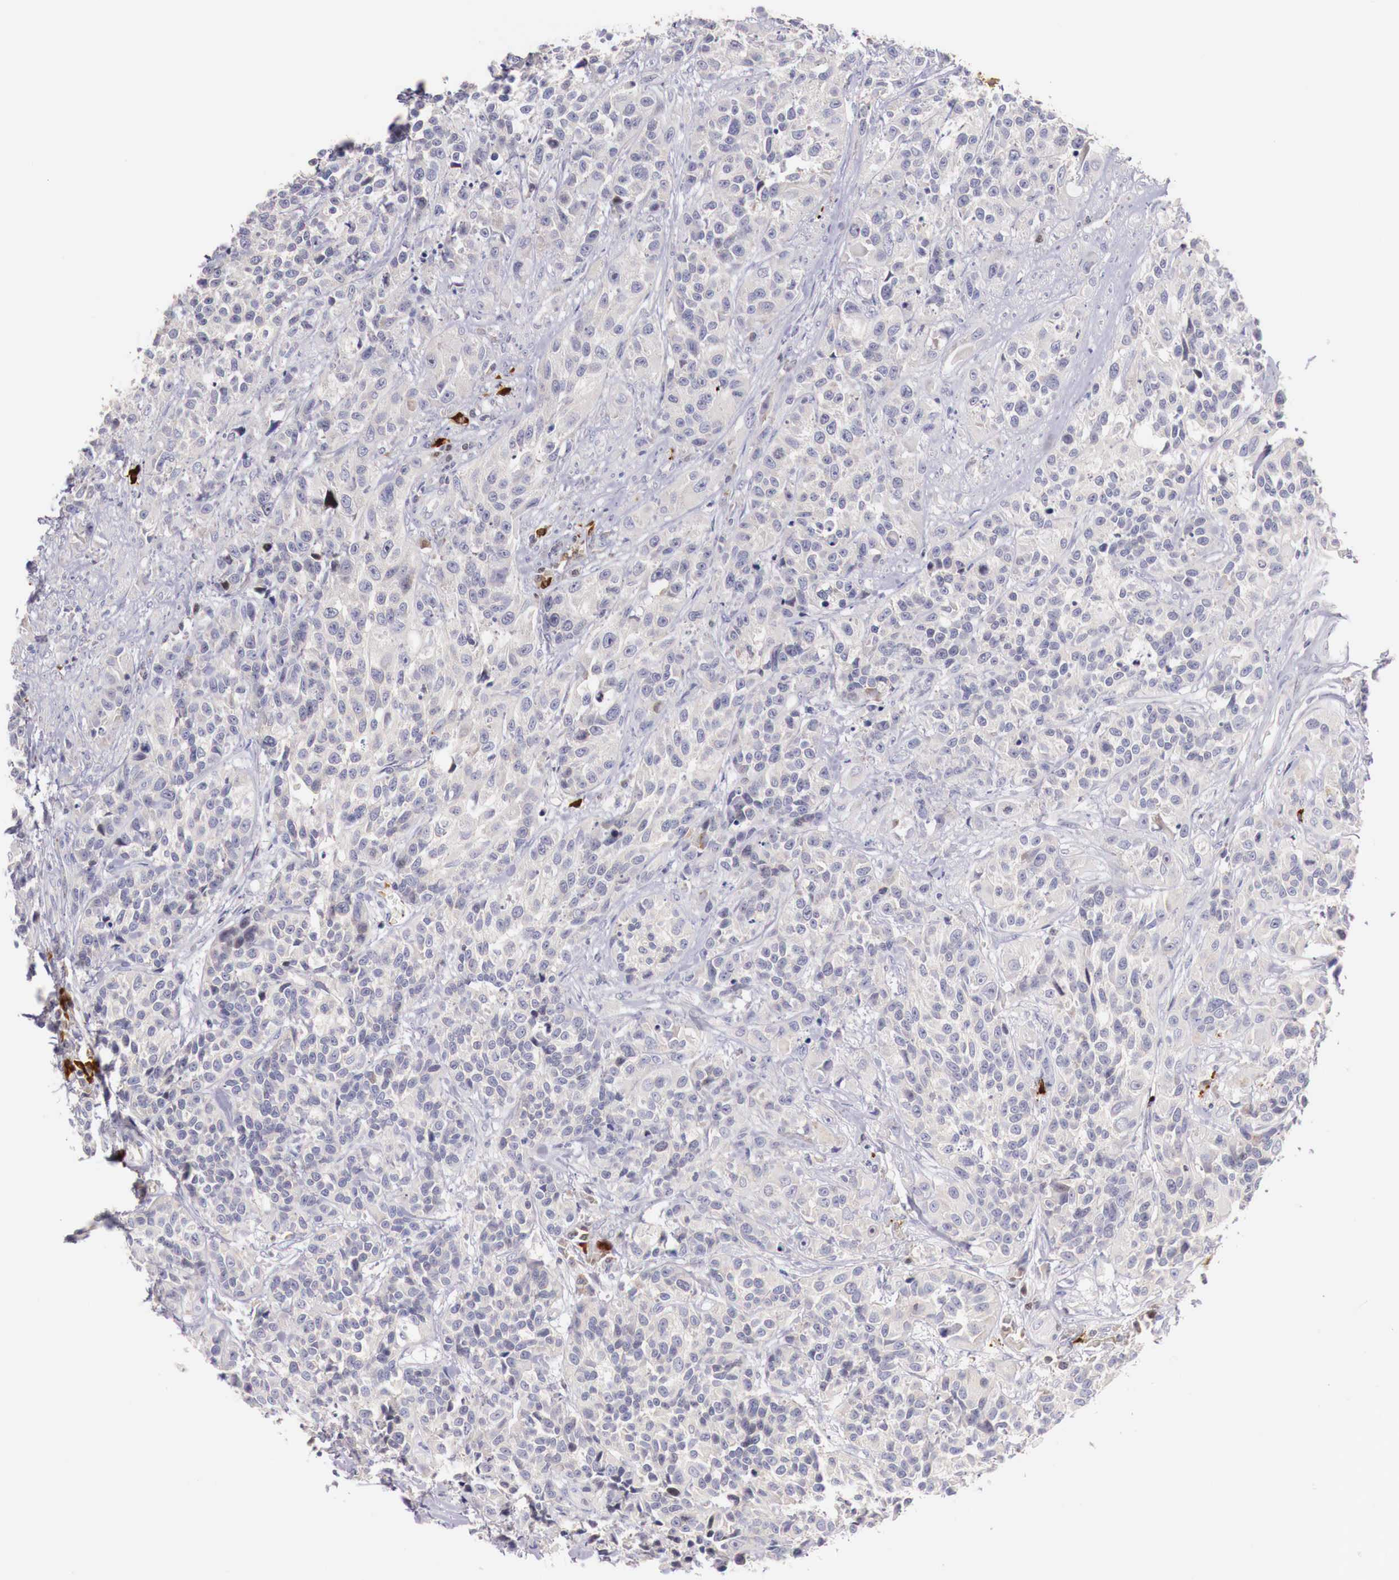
{"staining": {"intensity": "negative", "quantity": "none", "location": "none"}, "tissue": "urothelial cancer", "cell_type": "Tumor cells", "image_type": "cancer", "snomed": [{"axis": "morphology", "description": "Urothelial carcinoma, High grade"}, {"axis": "topography", "description": "Urinary bladder"}], "caption": "DAB immunohistochemical staining of urothelial cancer shows no significant expression in tumor cells. The staining was performed using DAB to visualize the protein expression in brown, while the nuclei were stained in blue with hematoxylin (Magnification: 20x).", "gene": "CLCN5", "patient": {"sex": "female", "age": 81}}